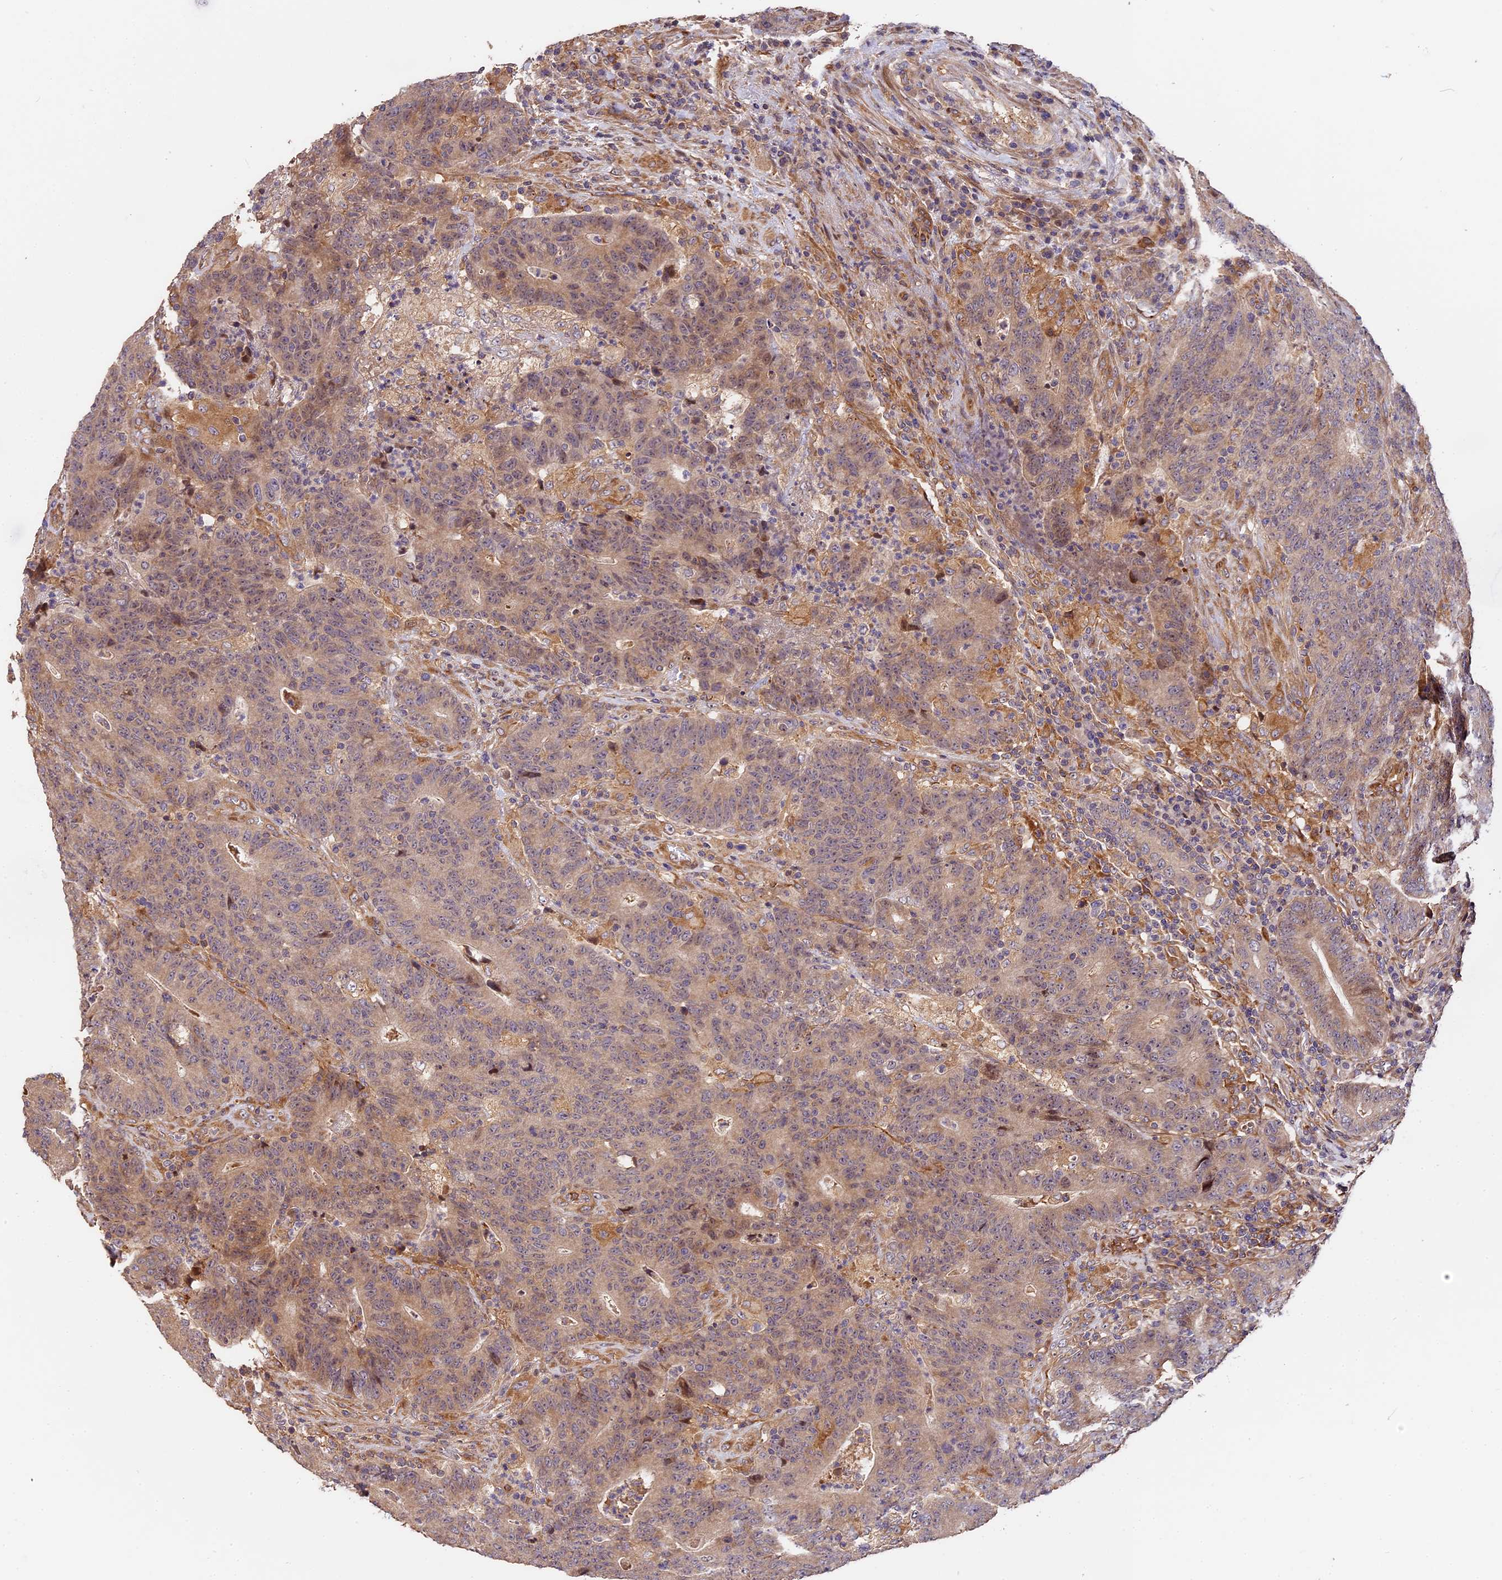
{"staining": {"intensity": "weak", "quantity": "<25%", "location": "cytoplasmic/membranous"}, "tissue": "colorectal cancer", "cell_type": "Tumor cells", "image_type": "cancer", "snomed": [{"axis": "morphology", "description": "Normal tissue, NOS"}, {"axis": "morphology", "description": "Adenocarcinoma, NOS"}, {"axis": "topography", "description": "Colon"}], "caption": "Immunohistochemical staining of human colorectal cancer reveals no significant staining in tumor cells.", "gene": "ARHGAP17", "patient": {"sex": "female", "age": 75}}